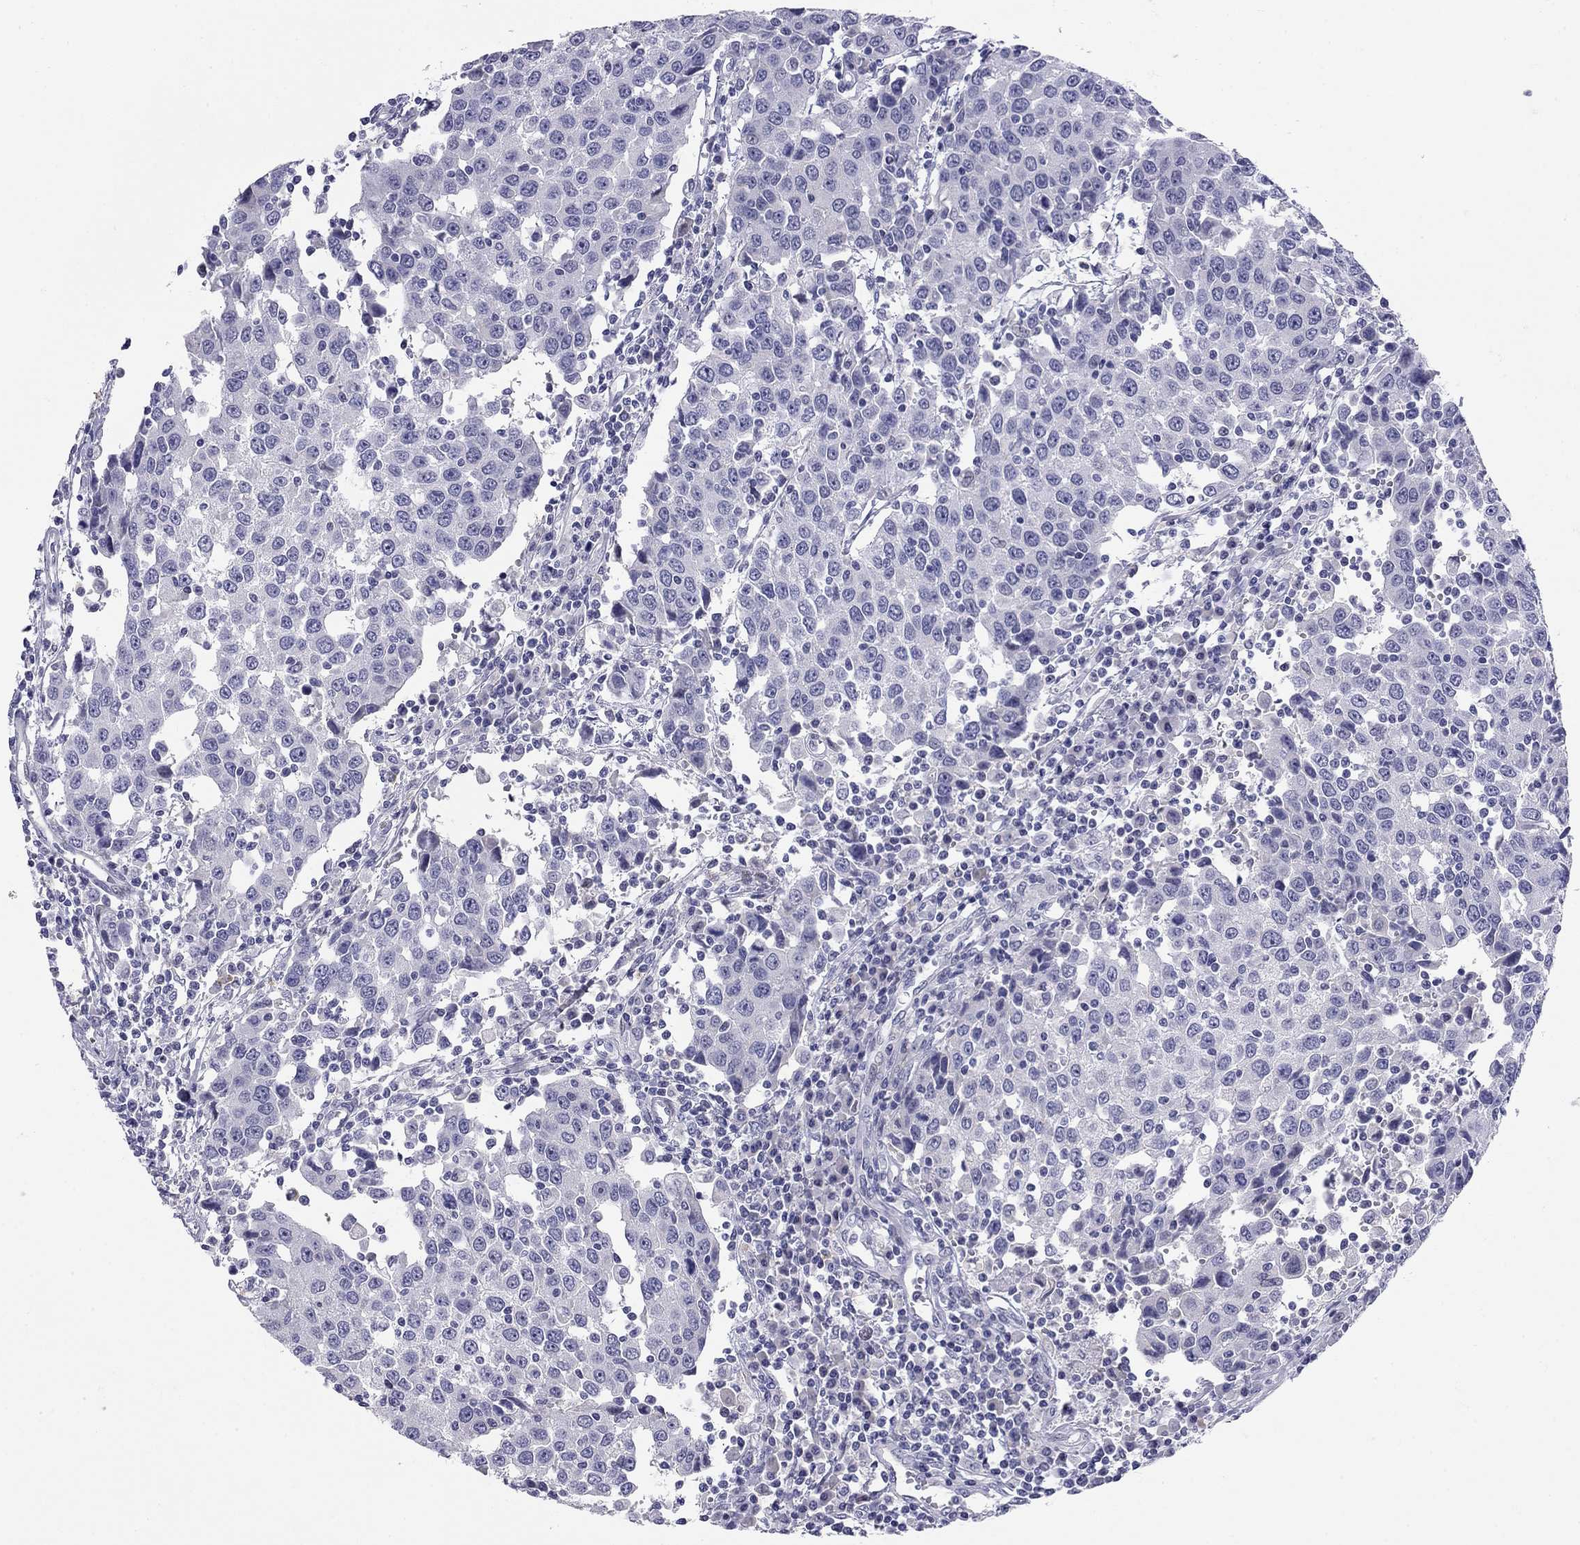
{"staining": {"intensity": "negative", "quantity": "none", "location": "none"}, "tissue": "urothelial cancer", "cell_type": "Tumor cells", "image_type": "cancer", "snomed": [{"axis": "morphology", "description": "Urothelial carcinoma, High grade"}, {"axis": "topography", "description": "Urinary bladder"}], "caption": "Tumor cells are negative for protein expression in human urothelial carcinoma (high-grade).", "gene": "C8orf88", "patient": {"sex": "female", "age": 85}}